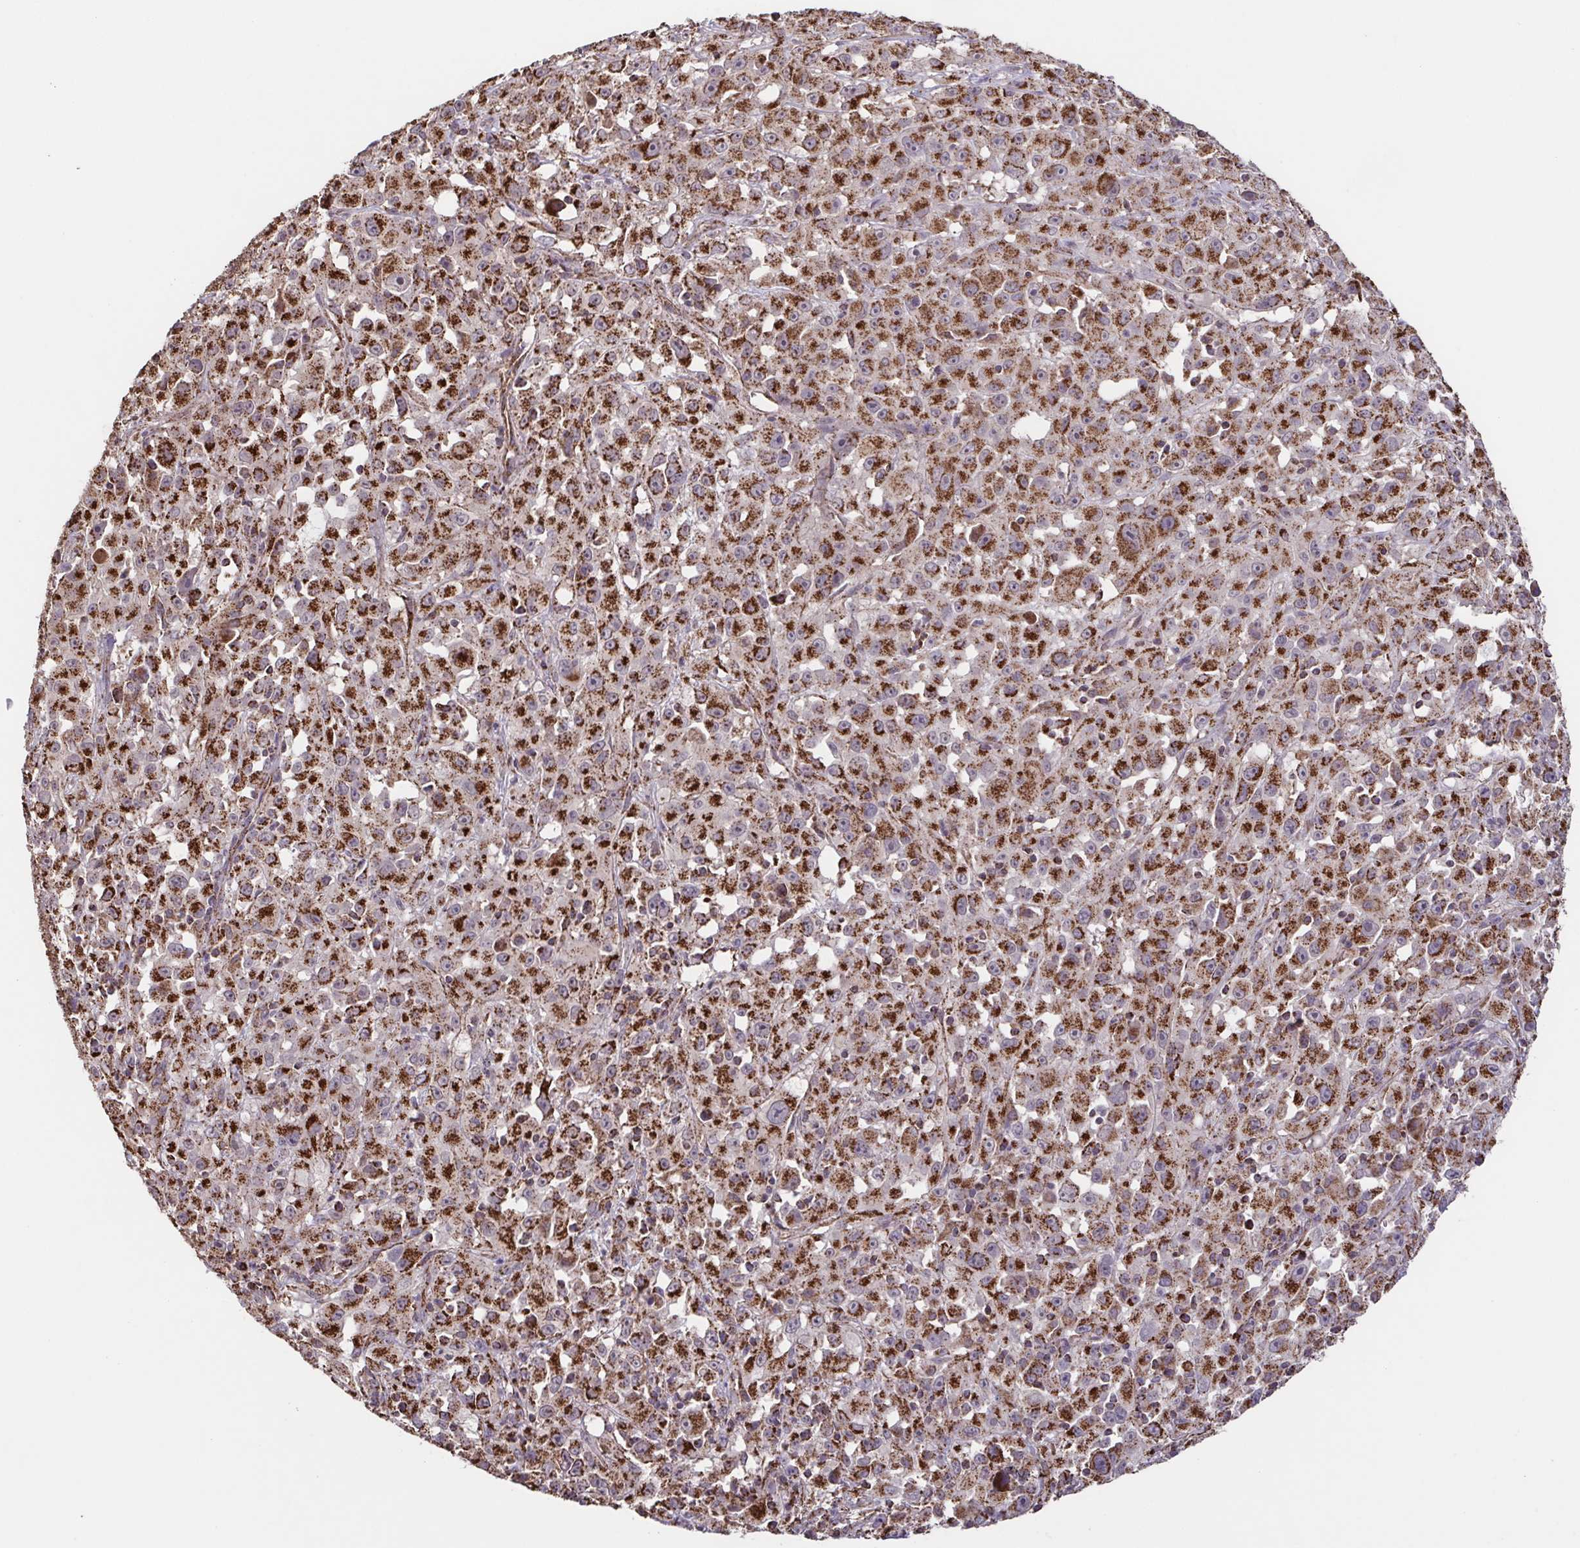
{"staining": {"intensity": "strong", "quantity": ">75%", "location": "cytoplasmic/membranous"}, "tissue": "melanoma", "cell_type": "Tumor cells", "image_type": "cancer", "snomed": [{"axis": "morphology", "description": "Malignant melanoma, Metastatic site"}, {"axis": "topography", "description": "Soft tissue"}], "caption": "Immunohistochemical staining of human melanoma displays high levels of strong cytoplasmic/membranous protein positivity in approximately >75% of tumor cells.", "gene": "DIP2B", "patient": {"sex": "male", "age": 50}}